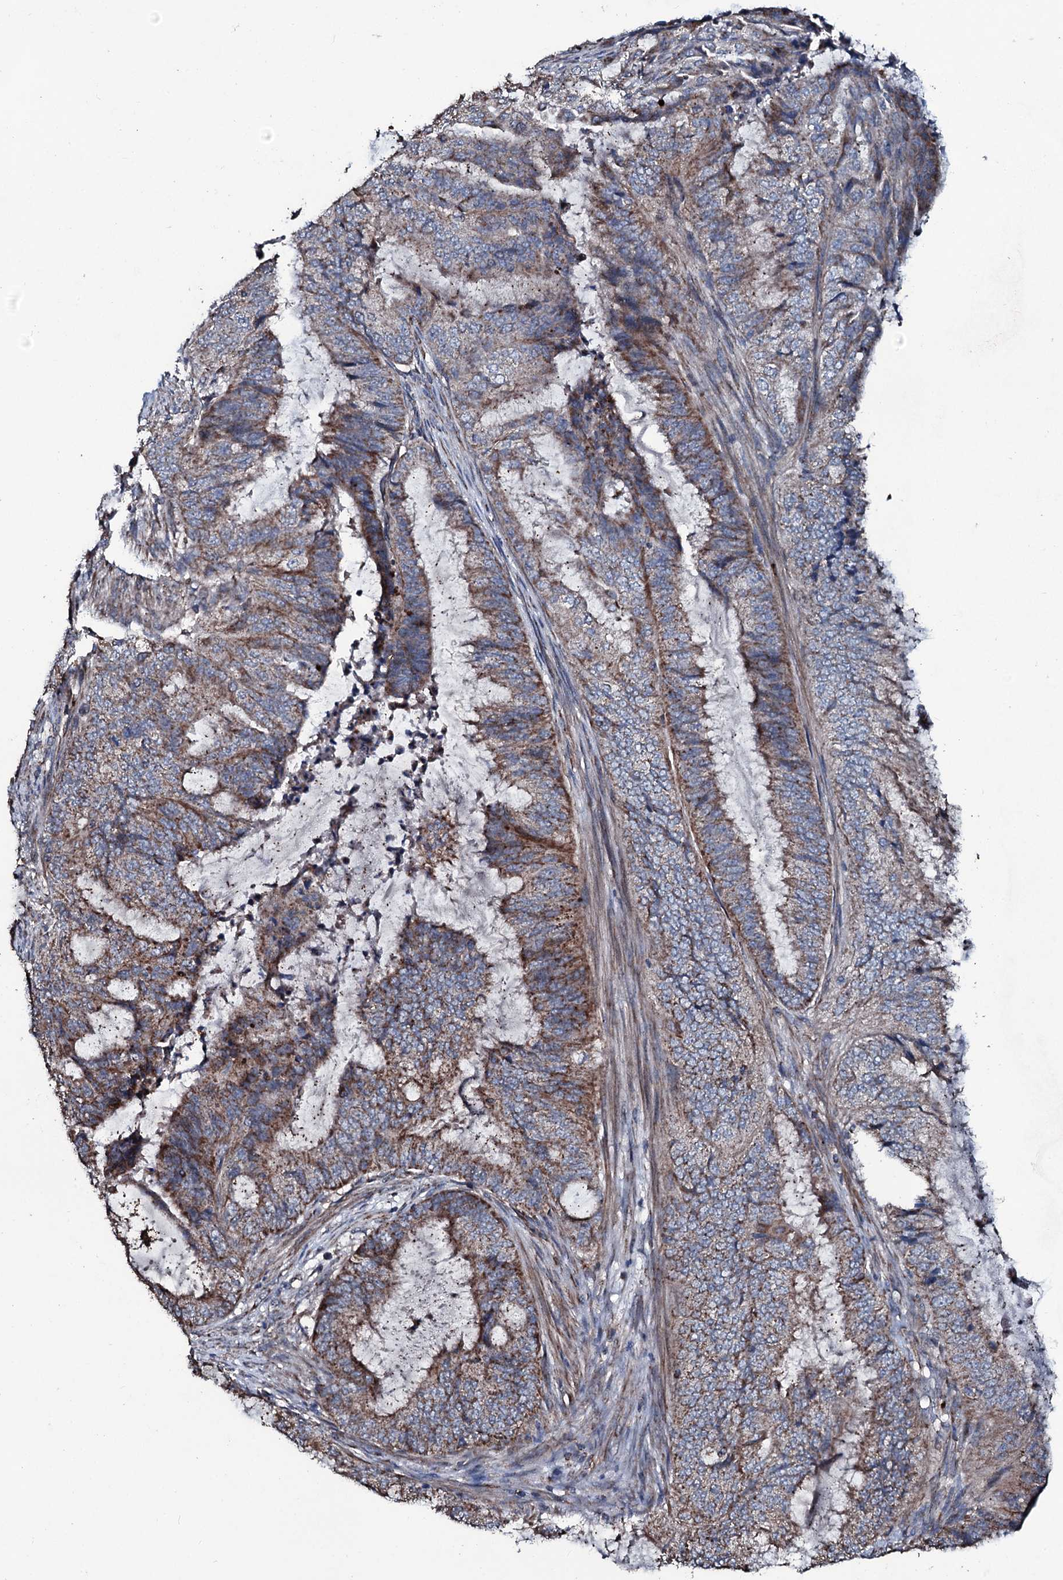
{"staining": {"intensity": "moderate", "quantity": ">75%", "location": "cytoplasmic/membranous"}, "tissue": "endometrial cancer", "cell_type": "Tumor cells", "image_type": "cancer", "snomed": [{"axis": "morphology", "description": "Adenocarcinoma, NOS"}, {"axis": "topography", "description": "Endometrium"}], "caption": "Brown immunohistochemical staining in adenocarcinoma (endometrial) demonstrates moderate cytoplasmic/membranous expression in approximately >75% of tumor cells.", "gene": "DYNC2I2", "patient": {"sex": "female", "age": 51}}